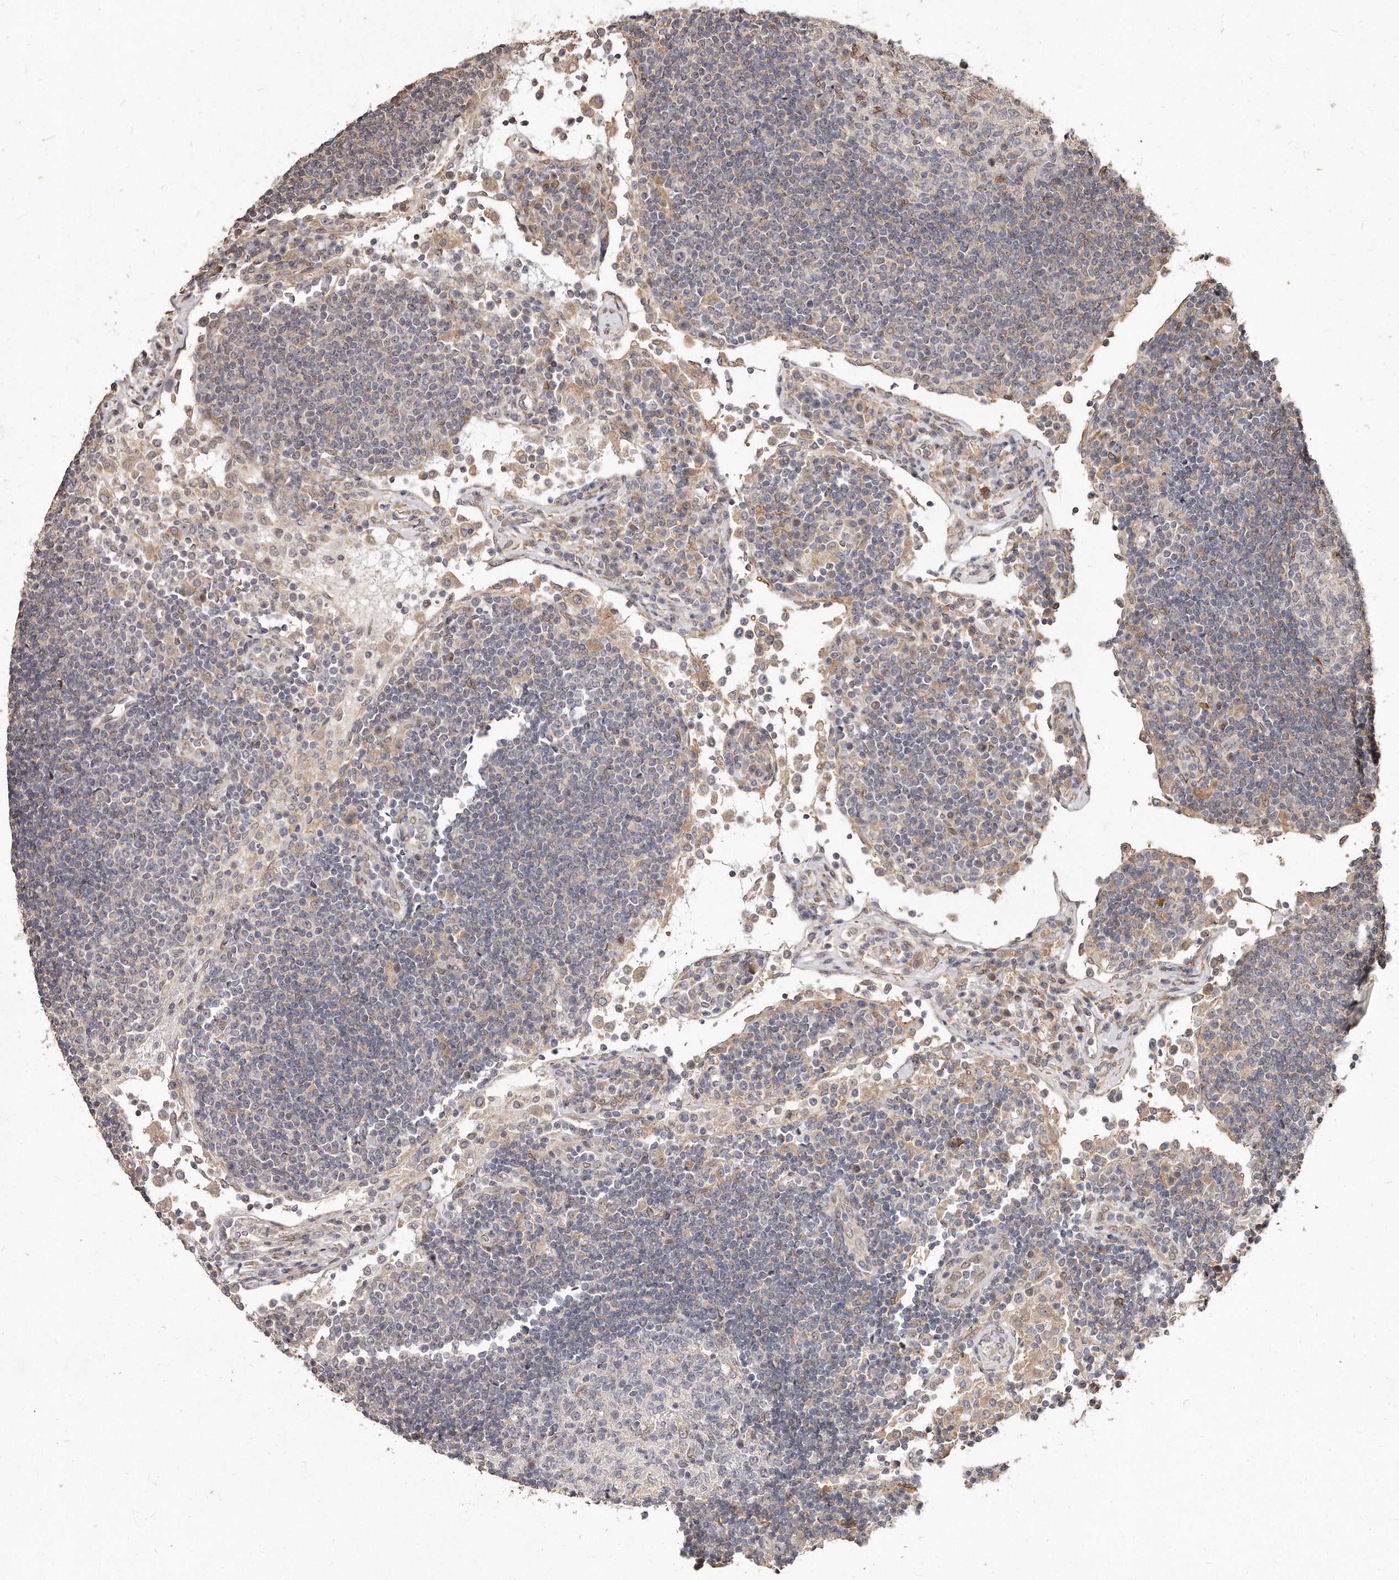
{"staining": {"intensity": "negative", "quantity": "none", "location": "none"}, "tissue": "lymph node", "cell_type": "Germinal center cells", "image_type": "normal", "snomed": [{"axis": "morphology", "description": "Normal tissue, NOS"}, {"axis": "topography", "description": "Lymph node"}], "caption": "This is an IHC image of benign lymph node. There is no positivity in germinal center cells.", "gene": "HASPIN", "patient": {"sex": "female", "age": 53}}